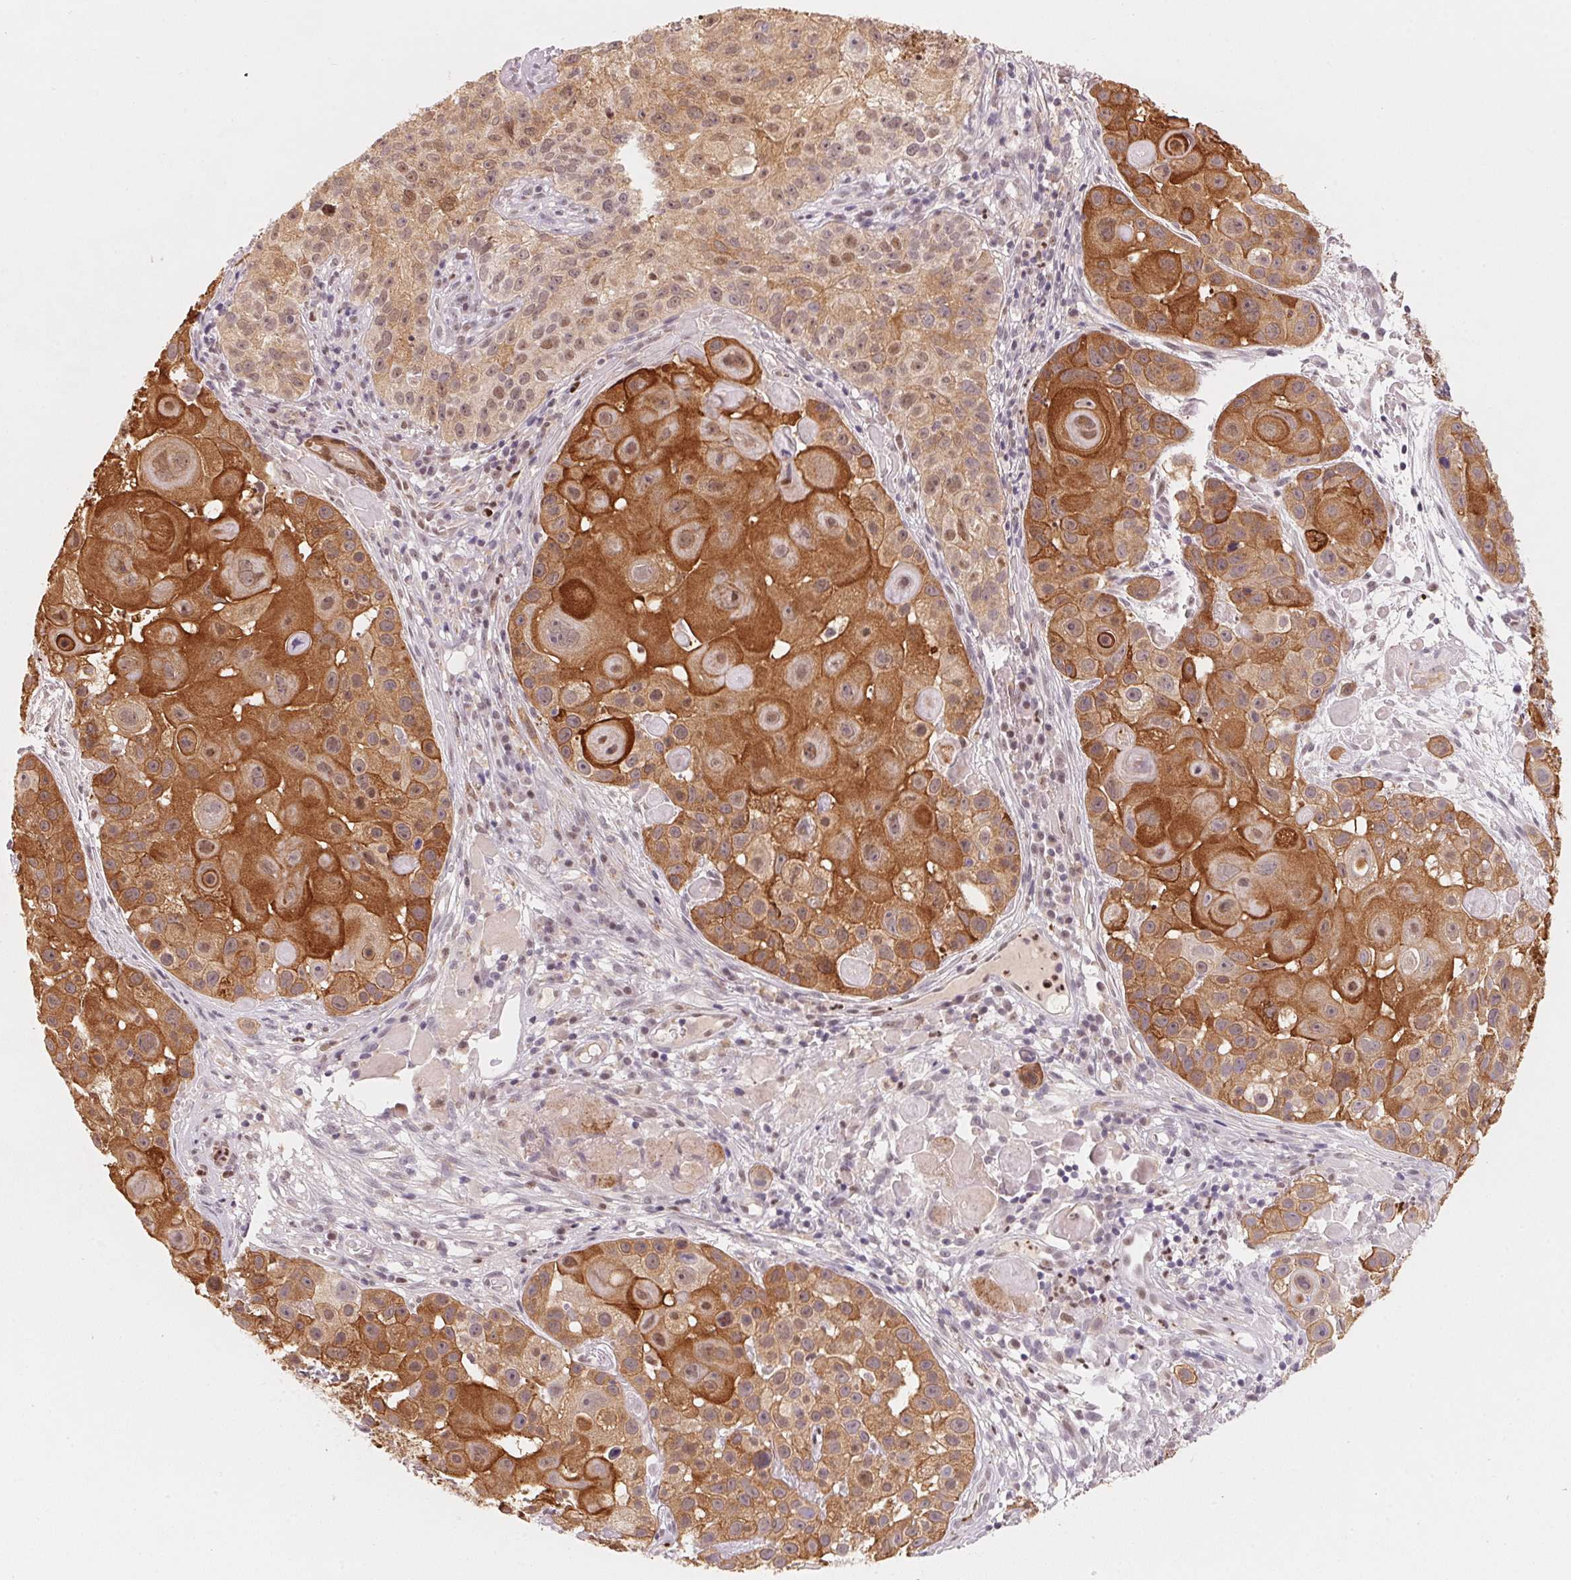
{"staining": {"intensity": "moderate", "quantity": ">75%", "location": "cytoplasmic/membranous,nuclear"}, "tissue": "skin cancer", "cell_type": "Tumor cells", "image_type": "cancer", "snomed": [{"axis": "morphology", "description": "Squamous cell carcinoma, NOS"}, {"axis": "topography", "description": "Skin"}], "caption": "Tumor cells demonstrate medium levels of moderate cytoplasmic/membranous and nuclear positivity in approximately >75% of cells in skin cancer.", "gene": "ARHGAP22", "patient": {"sex": "male", "age": 92}}